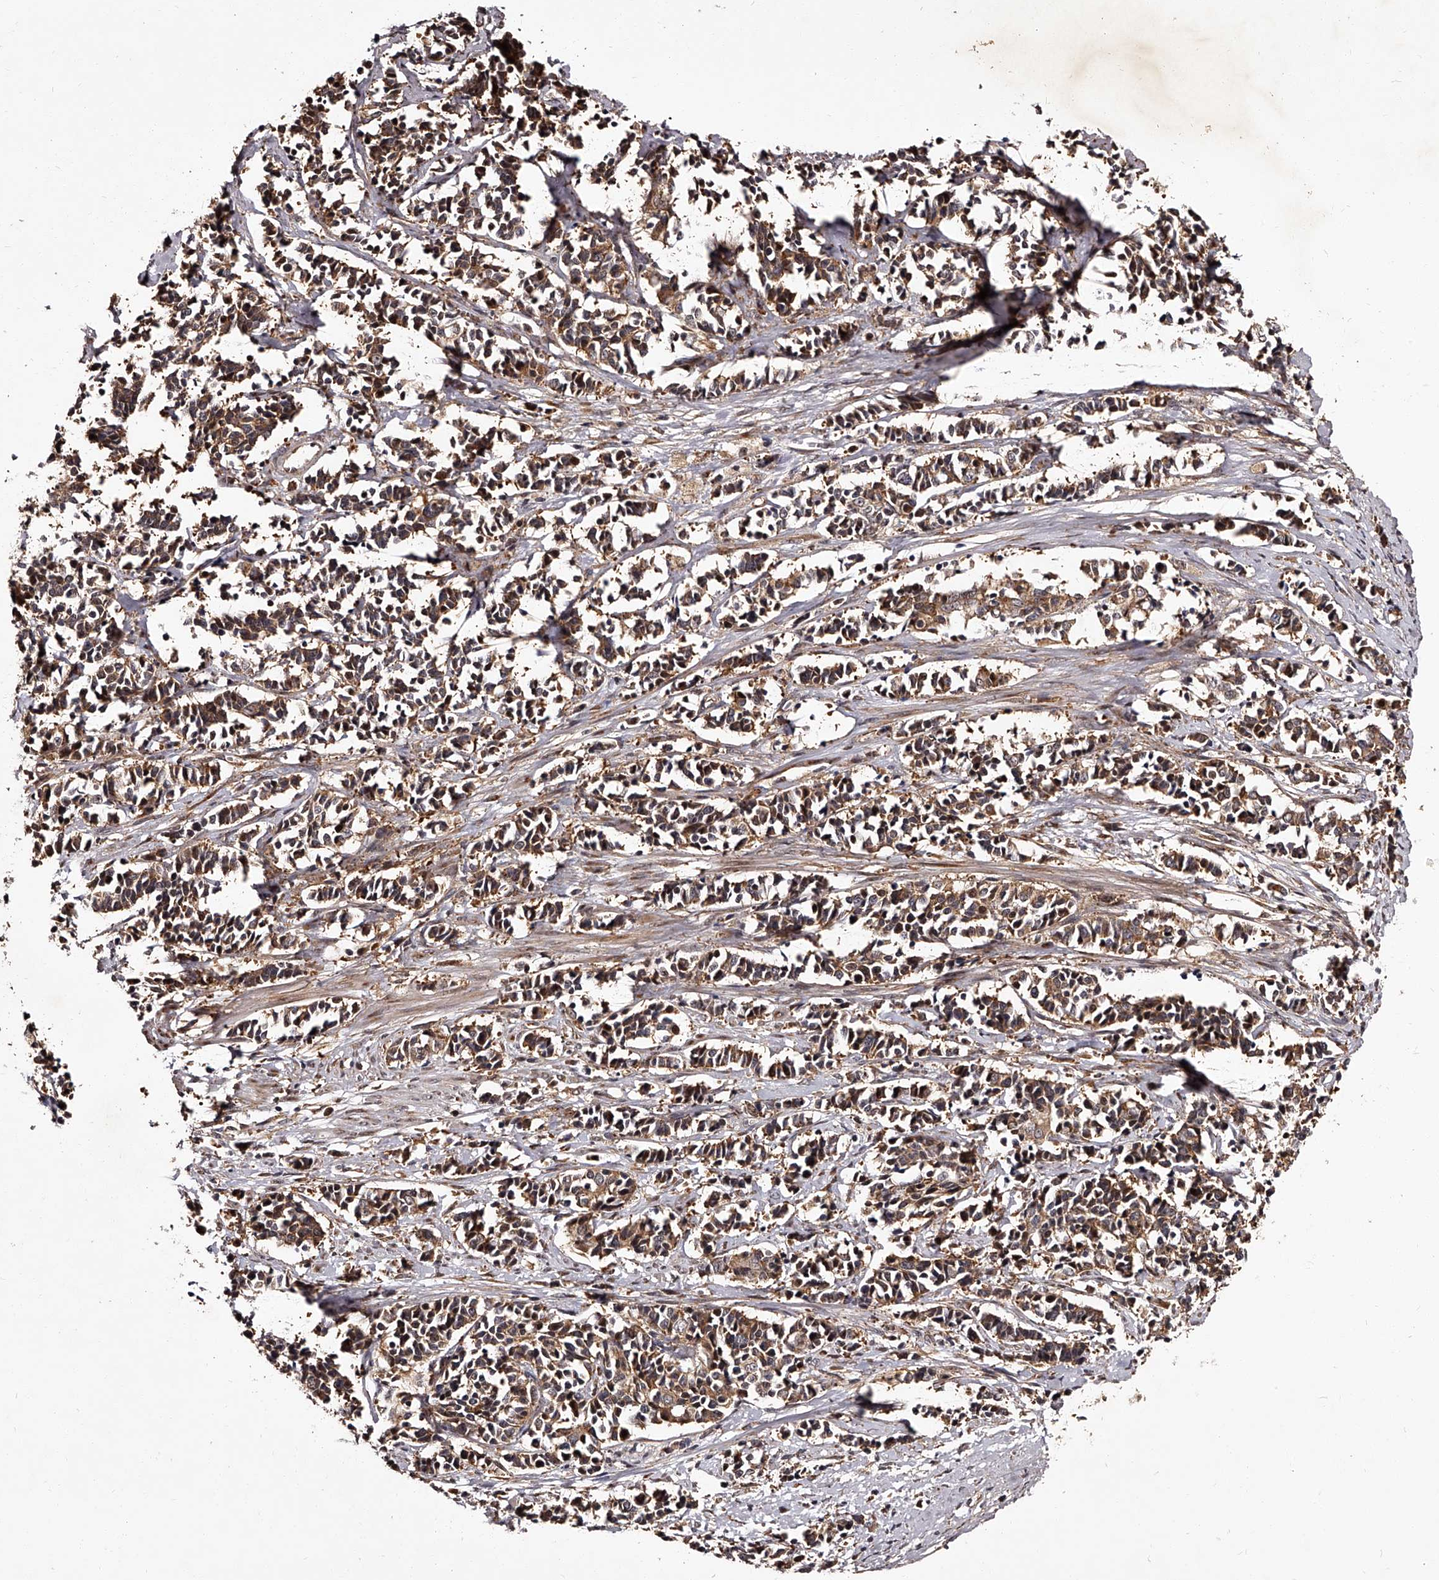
{"staining": {"intensity": "moderate", "quantity": ">75%", "location": "cytoplasmic/membranous"}, "tissue": "cervical cancer", "cell_type": "Tumor cells", "image_type": "cancer", "snomed": [{"axis": "morphology", "description": "Normal tissue, NOS"}, {"axis": "morphology", "description": "Squamous cell carcinoma, NOS"}, {"axis": "topography", "description": "Cervix"}], "caption": "Immunohistochemistry of human cervical cancer (squamous cell carcinoma) exhibits medium levels of moderate cytoplasmic/membranous positivity in about >75% of tumor cells.", "gene": "RSC1A1", "patient": {"sex": "female", "age": 35}}